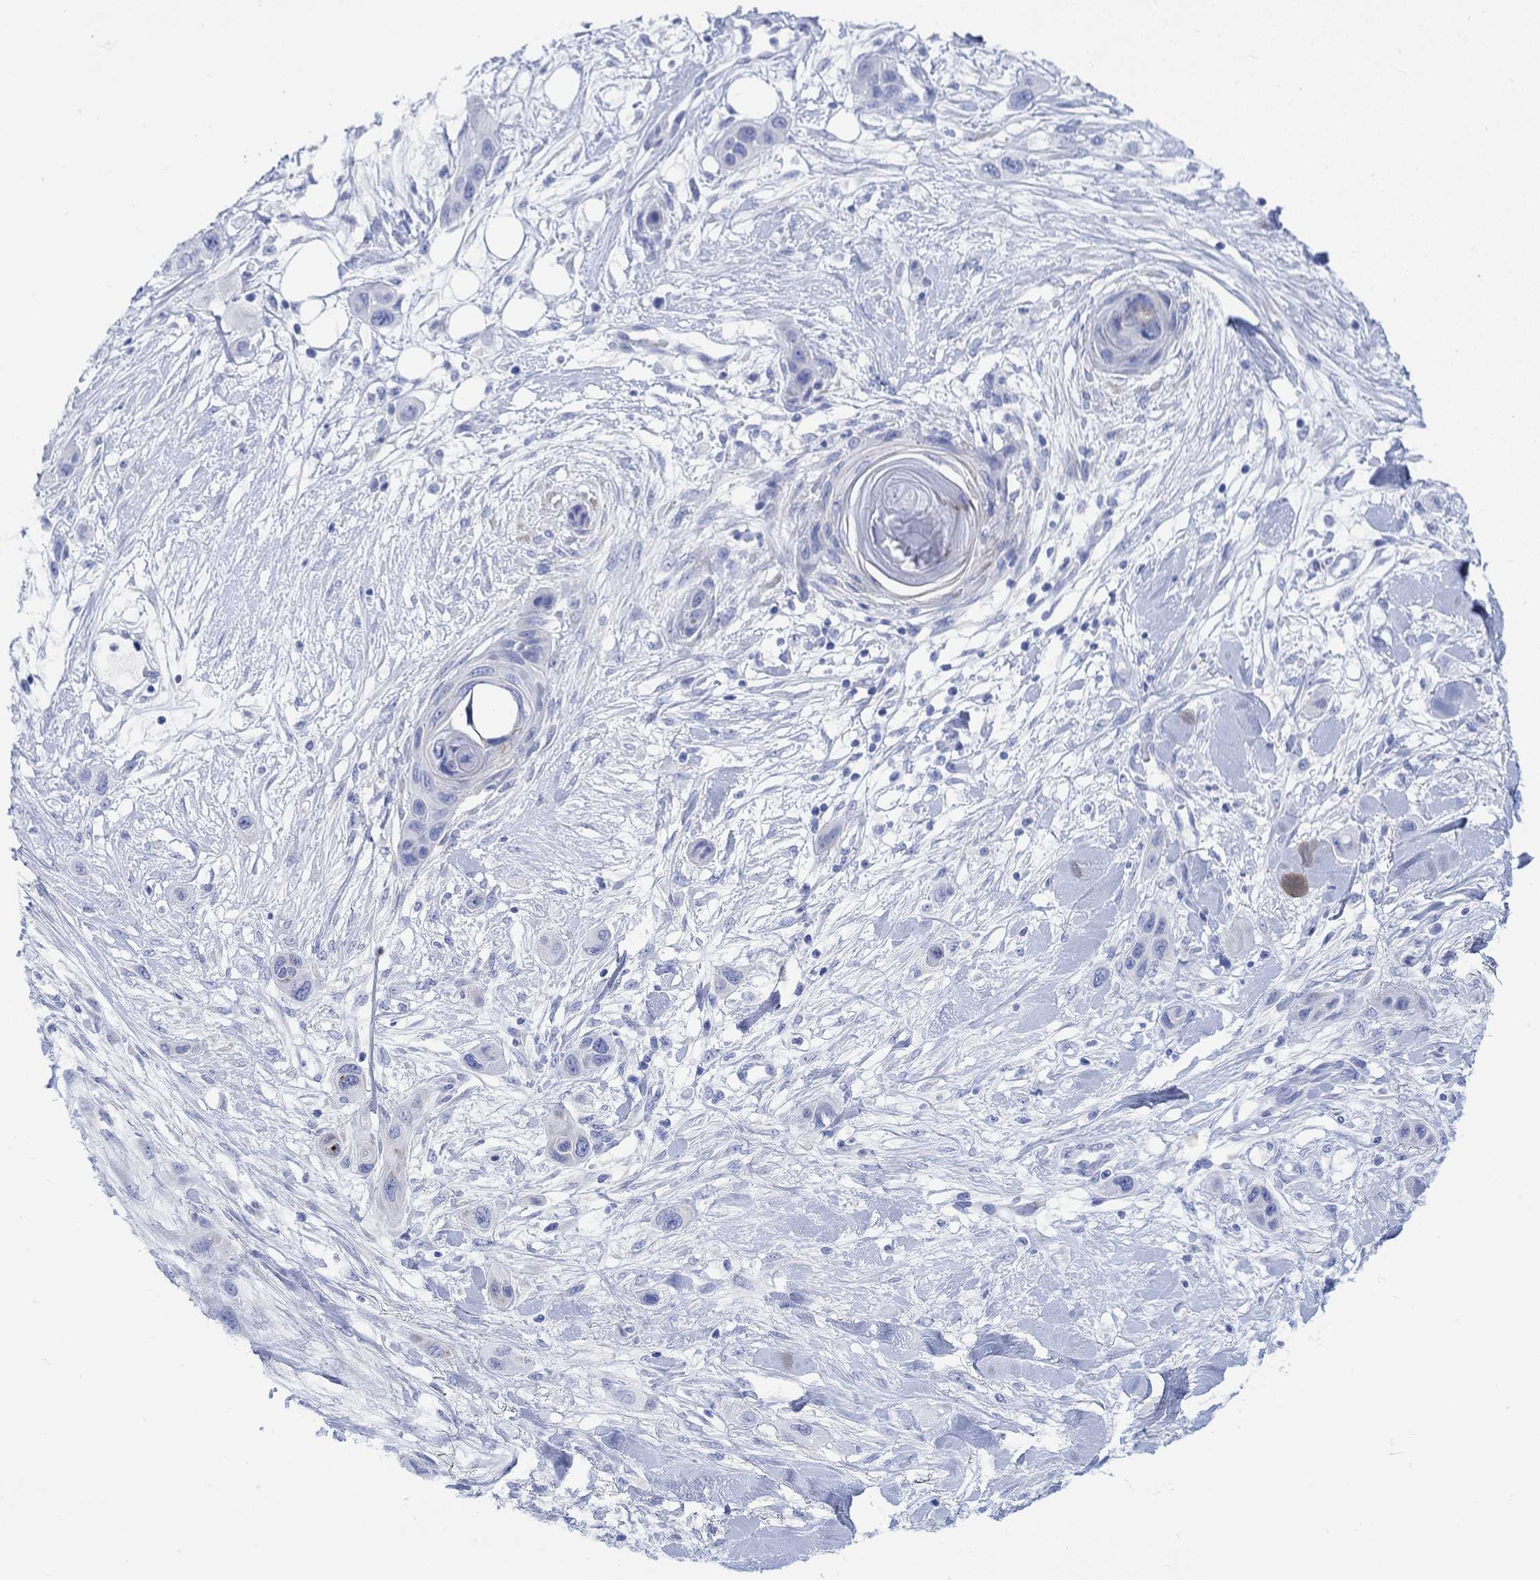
{"staining": {"intensity": "weak", "quantity": "<25%", "location": "cytoplasmic/membranous"}, "tissue": "skin cancer", "cell_type": "Tumor cells", "image_type": "cancer", "snomed": [{"axis": "morphology", "description": "Squamous cell carcinoma, NOS"}, {"axis": "topography", "description": "Skin"}], "caption": "Skin cancer stained for a protein using immunohistochemistry demonstrates no expression tumor cells.", "gene": "MYL1", "patient": {"sex": "male", "age": 79}}